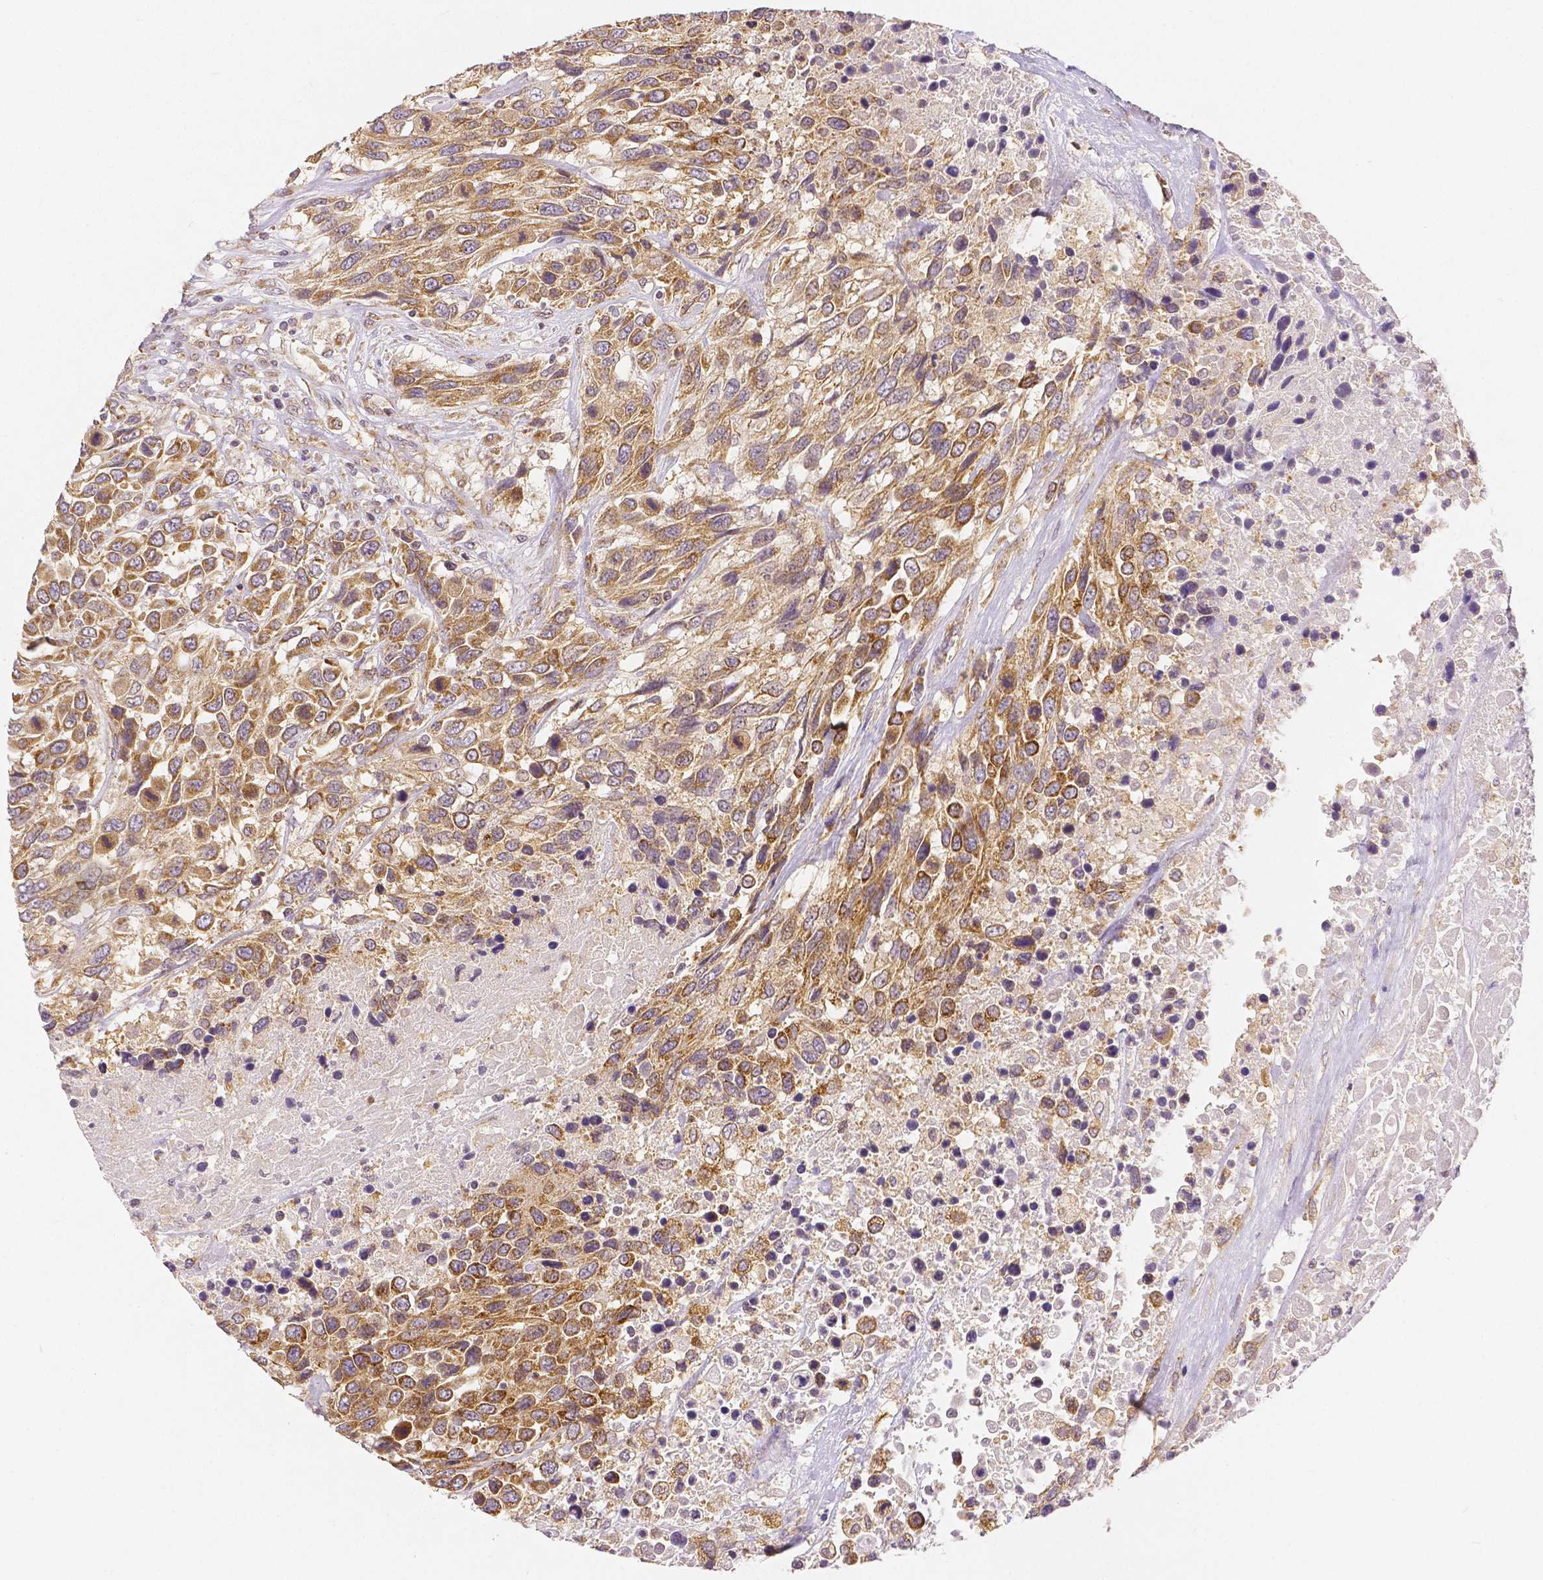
{"staining": {"intensity": "strong", "quantity": ">75%", "location": "cytoplasmic/membranous"}, "tissue": "urothelial cancer", "cell_type": "Tumor cells", "image_type": "cancer", "snomed": [{"axis": "morphology", "description": "Urothelial carcinoma, High grade"}, {"axis": "topography", "description": "Urinary bladder"}], "caption": "Immunohistochemistry (IHC) staining of urothelial cancer, which demonstrates high levels of strong cytoplasmic/membranous expression in about >75% of tumor cells indicating strong cytoplasmic/membranous protein expression. The staining was performed using DAB (brown) for protein detection and nuclei were counterstained in hematoxylin (blue).", "gene": "RHOT1", "patient": {"sex": "female", "age": 70}}